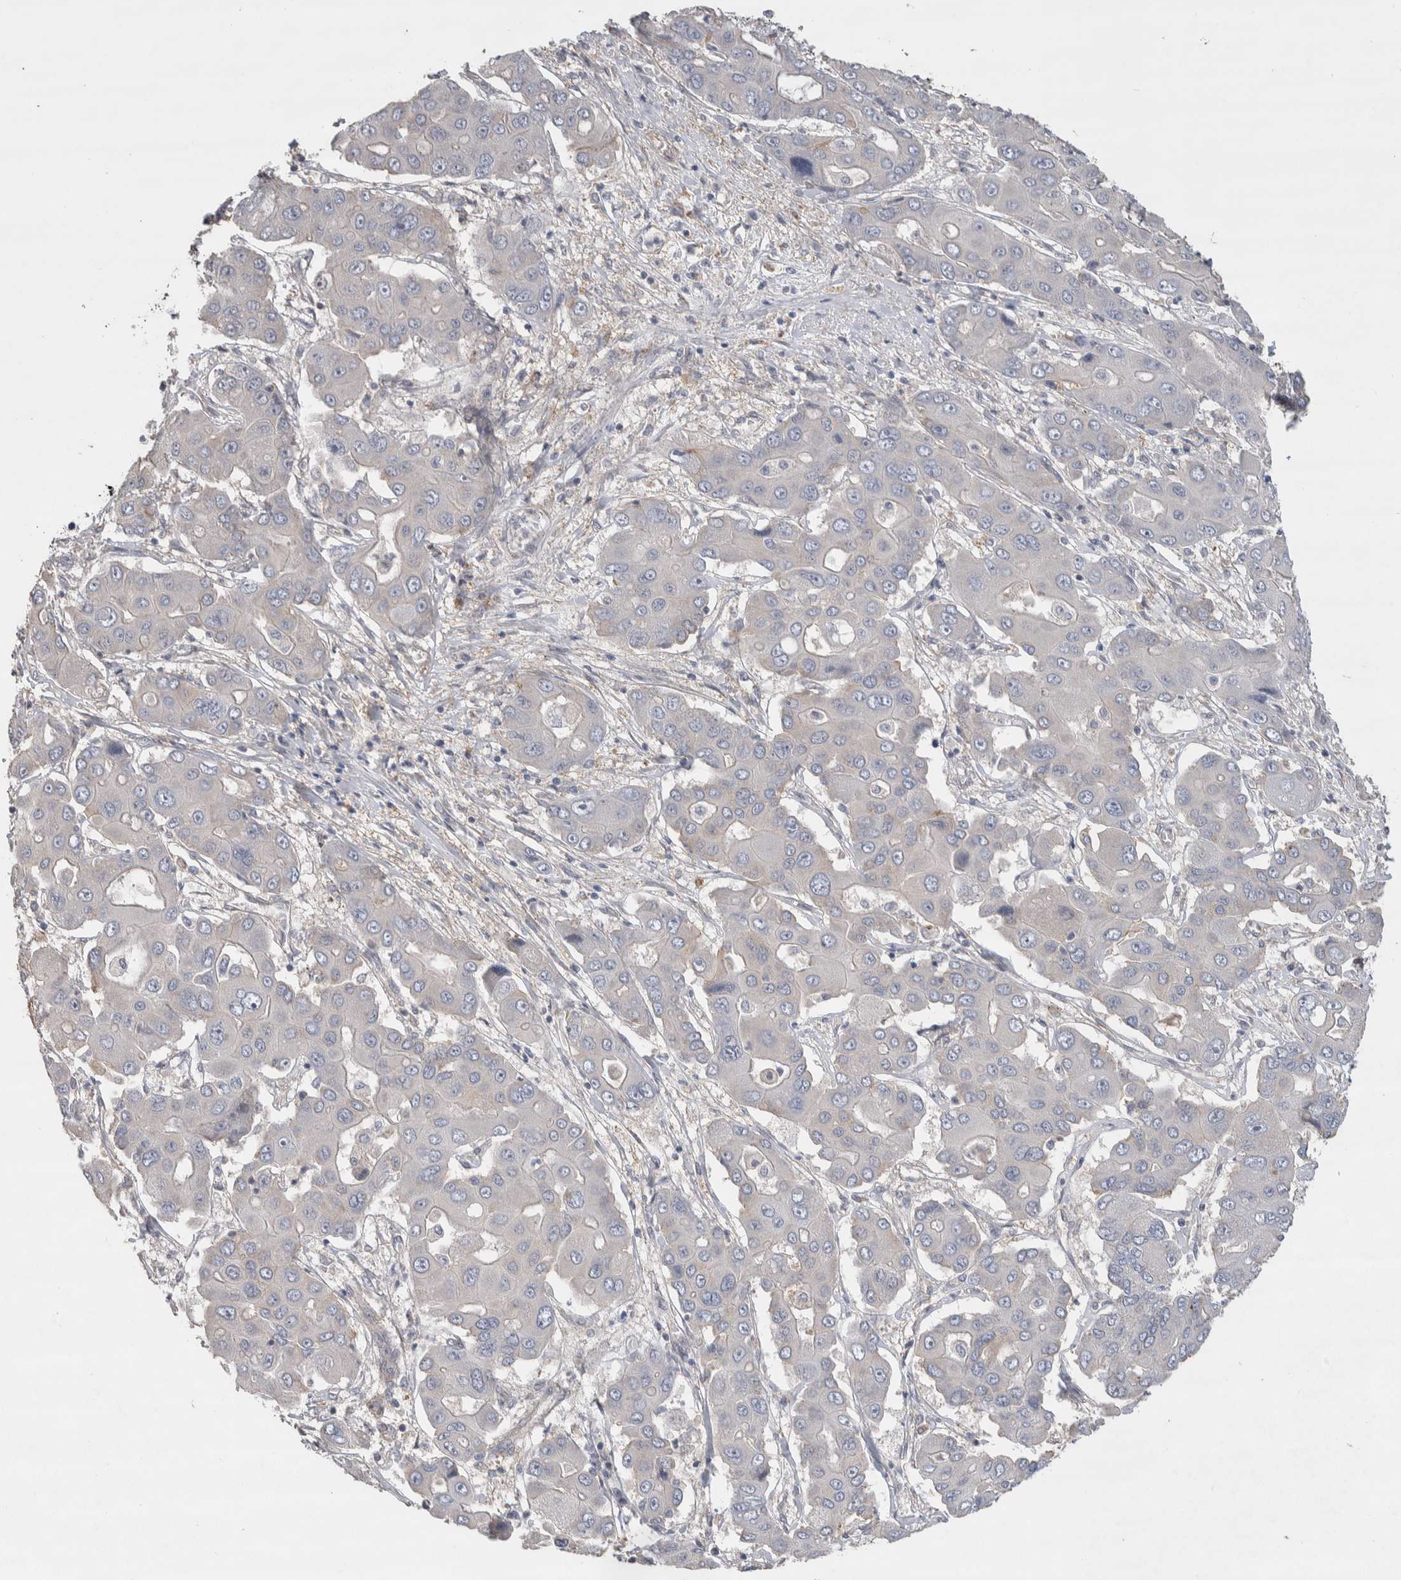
{"staining": {"intensity": "negative", "quantity": "none", "location": "none"}, "tissue": "liver cancer", "cell_type": "Tumor cells", "image_type": "cancer", "snomed": [{"axis": "morphology", "description": "Cholangiocarcinoma"}, {"axis": "topography", "description": "Liver"}], "caption": "An immunohistochemistry micrograph of liver cholangiocarcinoma is shown. There is no staining in tumor cells of liver cholangiocarcinoma.", "gene": "GCNA", "patient": {"sex": "male", "age": 67}}